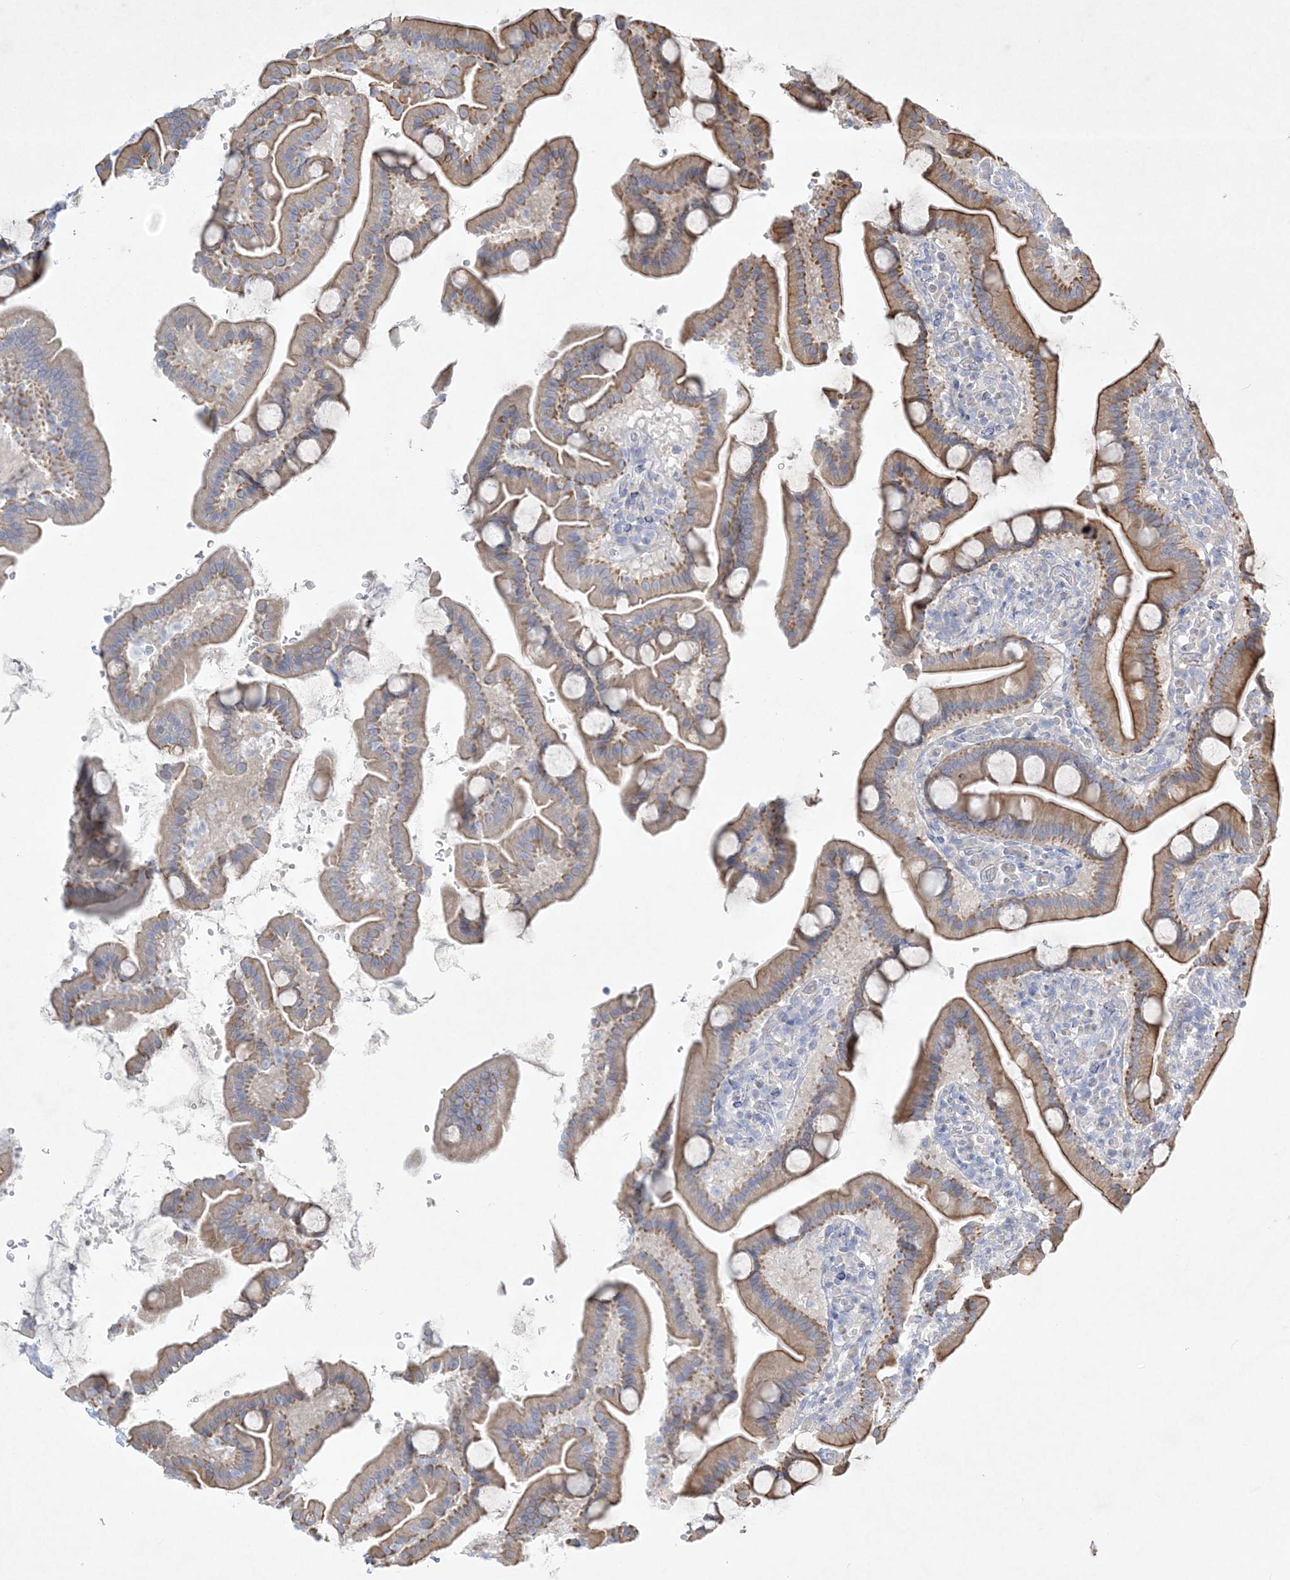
{"staining": {"intensity": "weak", "quantity": ">75%", "location": "cytoplasmic/membranous"}, "tissue": "duodenum", "cell_type": "Glandular cells", "image_type": "normal", "snomed": [{"axis": "morphology", "description": "Normal tissue, NOS"}, {"axis": "topography", "description": "Duodenum"}], "caption": "Immunohistochemical staining of unremarkable human duodenum displays >75% levels of weak cytoplasmic/membranous protein staining in about >75% of glandular cells. (DAB (3,3'-diaminobenzidine) = brown stain, brightfield microscopy at high magnification).", "gene": "FARSB", "patient": {"sex": "male", "age": 55}}